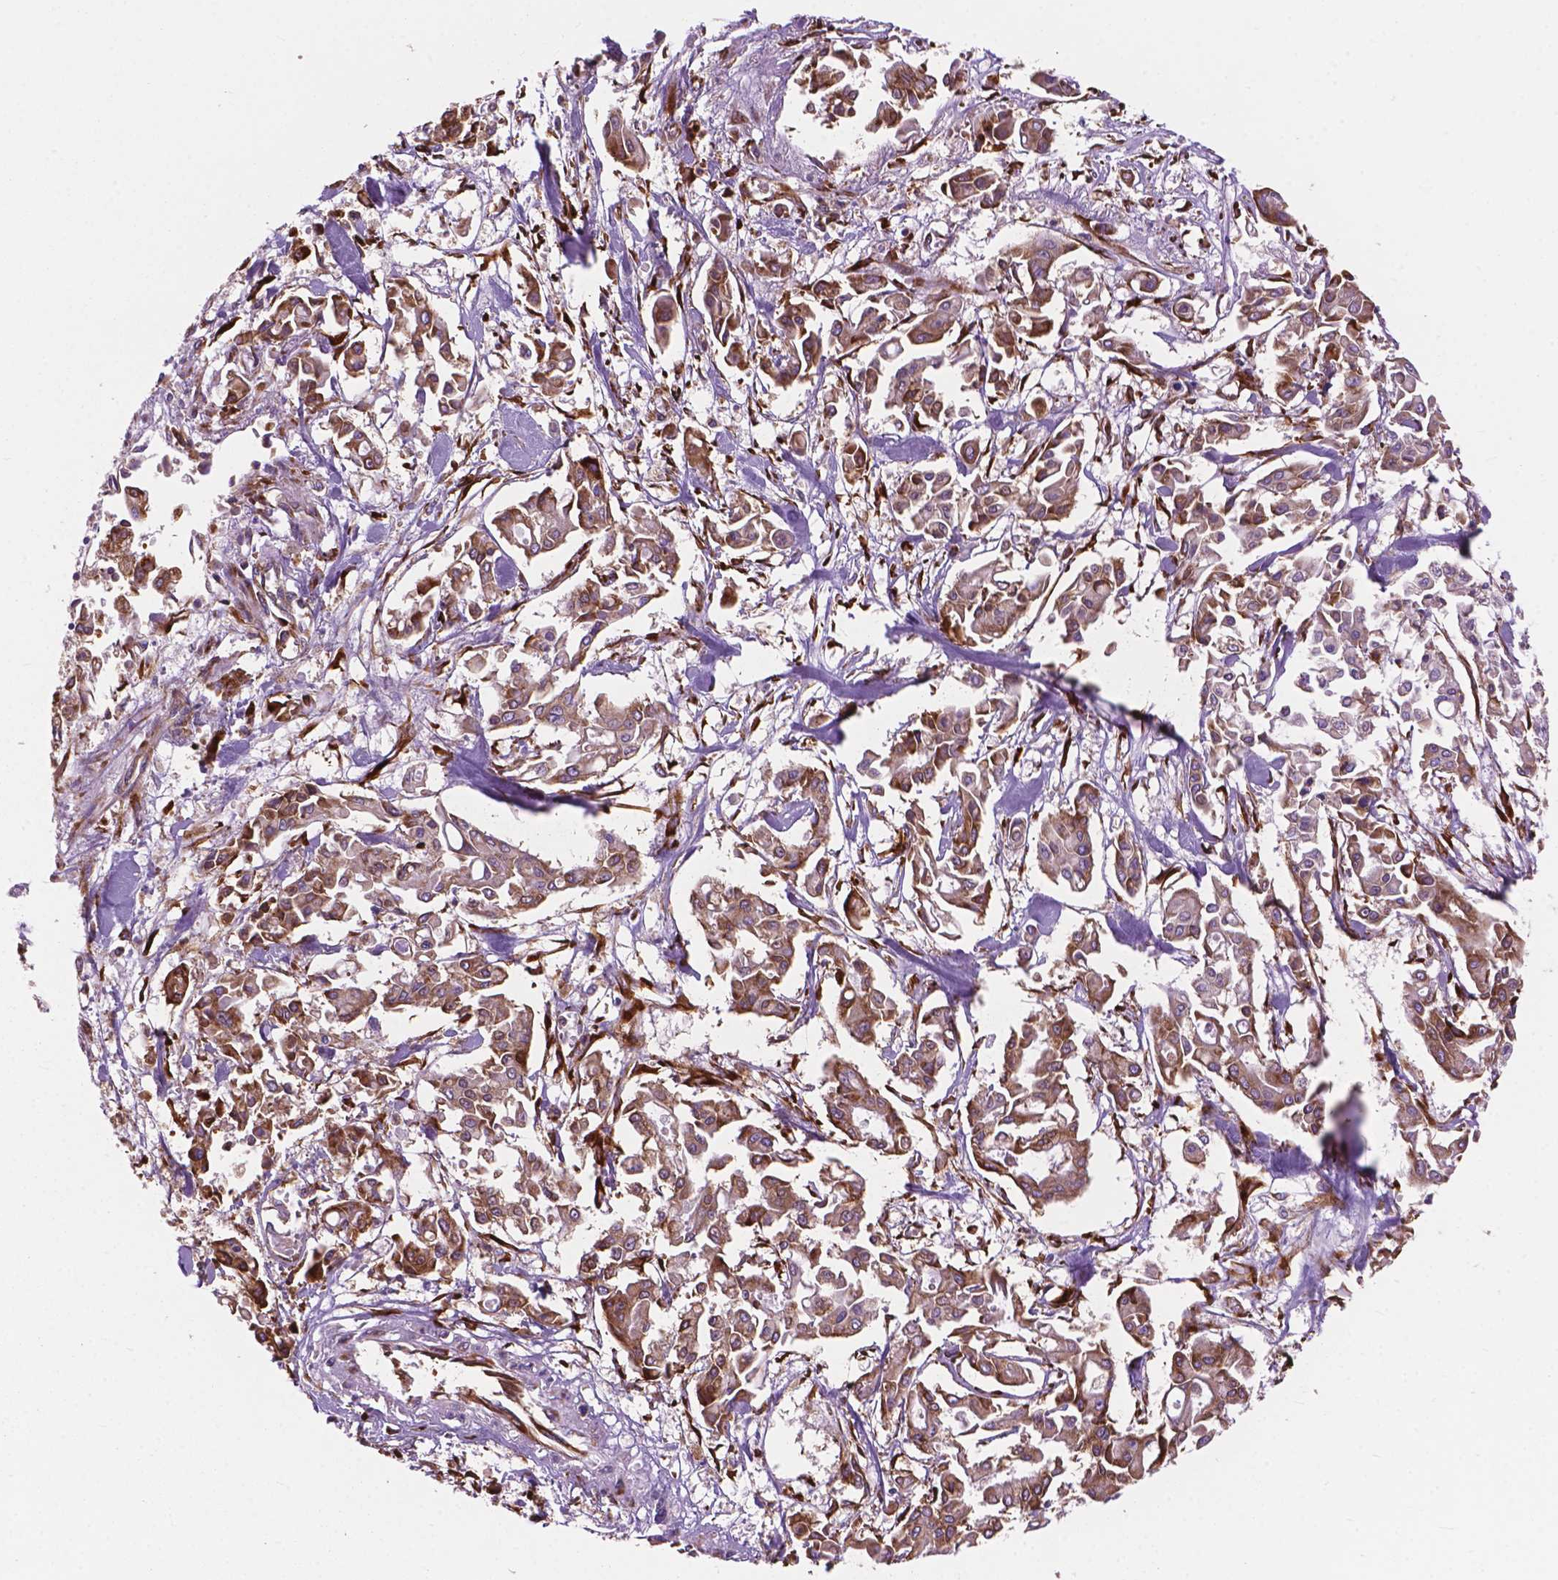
{"staining": {"intensity": "moderate", "quantity": ">75%", "location": "cytoplasmic/membranous"}, "tissue": "pancreatic cancer", "cell_type": "Tumor cells", "image_type": "cancer", "snomed": [{"axis": "morphology", "description": "Adenocarcinoma, NOS"}, {"axis": "topography", "description": "Pancreas"}], "caption": "This is a histology image of immunohistochemistry (IHC) staining of adenocarcinoma (pancreatic), which shows moderate positivity in the cytoplasmic/membranous of tumor cells.", "gene": "RPL37A", "patient": {"sex": "male", "age": 61}}